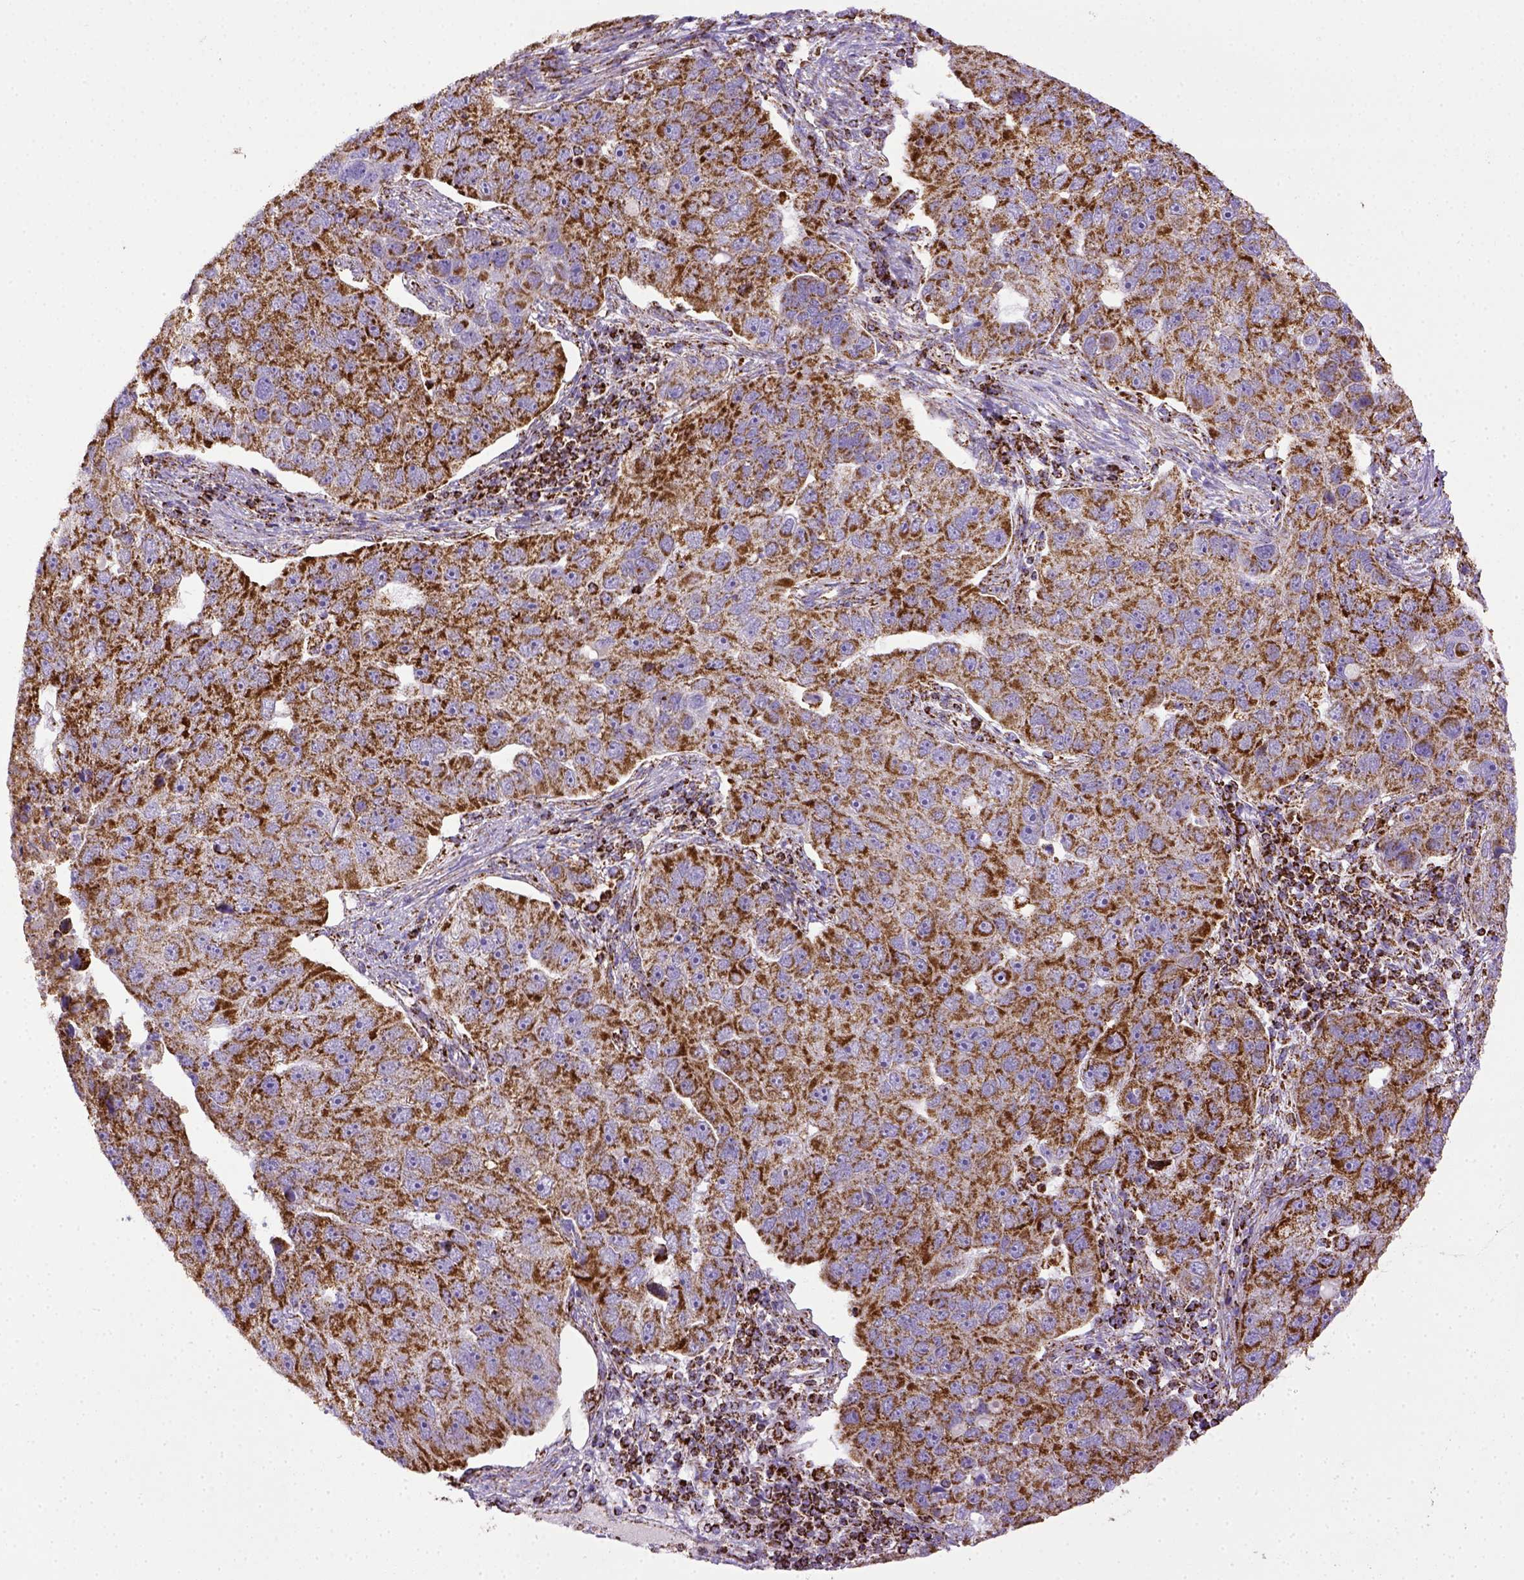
{"staining": {"intensity": "strong", "quantity": ">75%", "location": "cytoplasmic/membranous"}, "tissue": "pancreatic cancer", "cell_type": "Tumor cells", "image_type": "cancer", "snomed": [{"axis": "morphology", "description": "Adenocarcinoma, NOS"}, {"axis": "topography", "description": "Pancreas"}], "caption": "High-magnification brightfield microscopy of pancreatic adenocarcinoma stained with DAB (brown) and counterstained with hematoxylin (blue). tumor cells exhibit strong cytoplasmic/membranous staining is present in about>75% of cells.", "gene": "MT-CO1", "patient": {"sex": "female", "age": 61}}